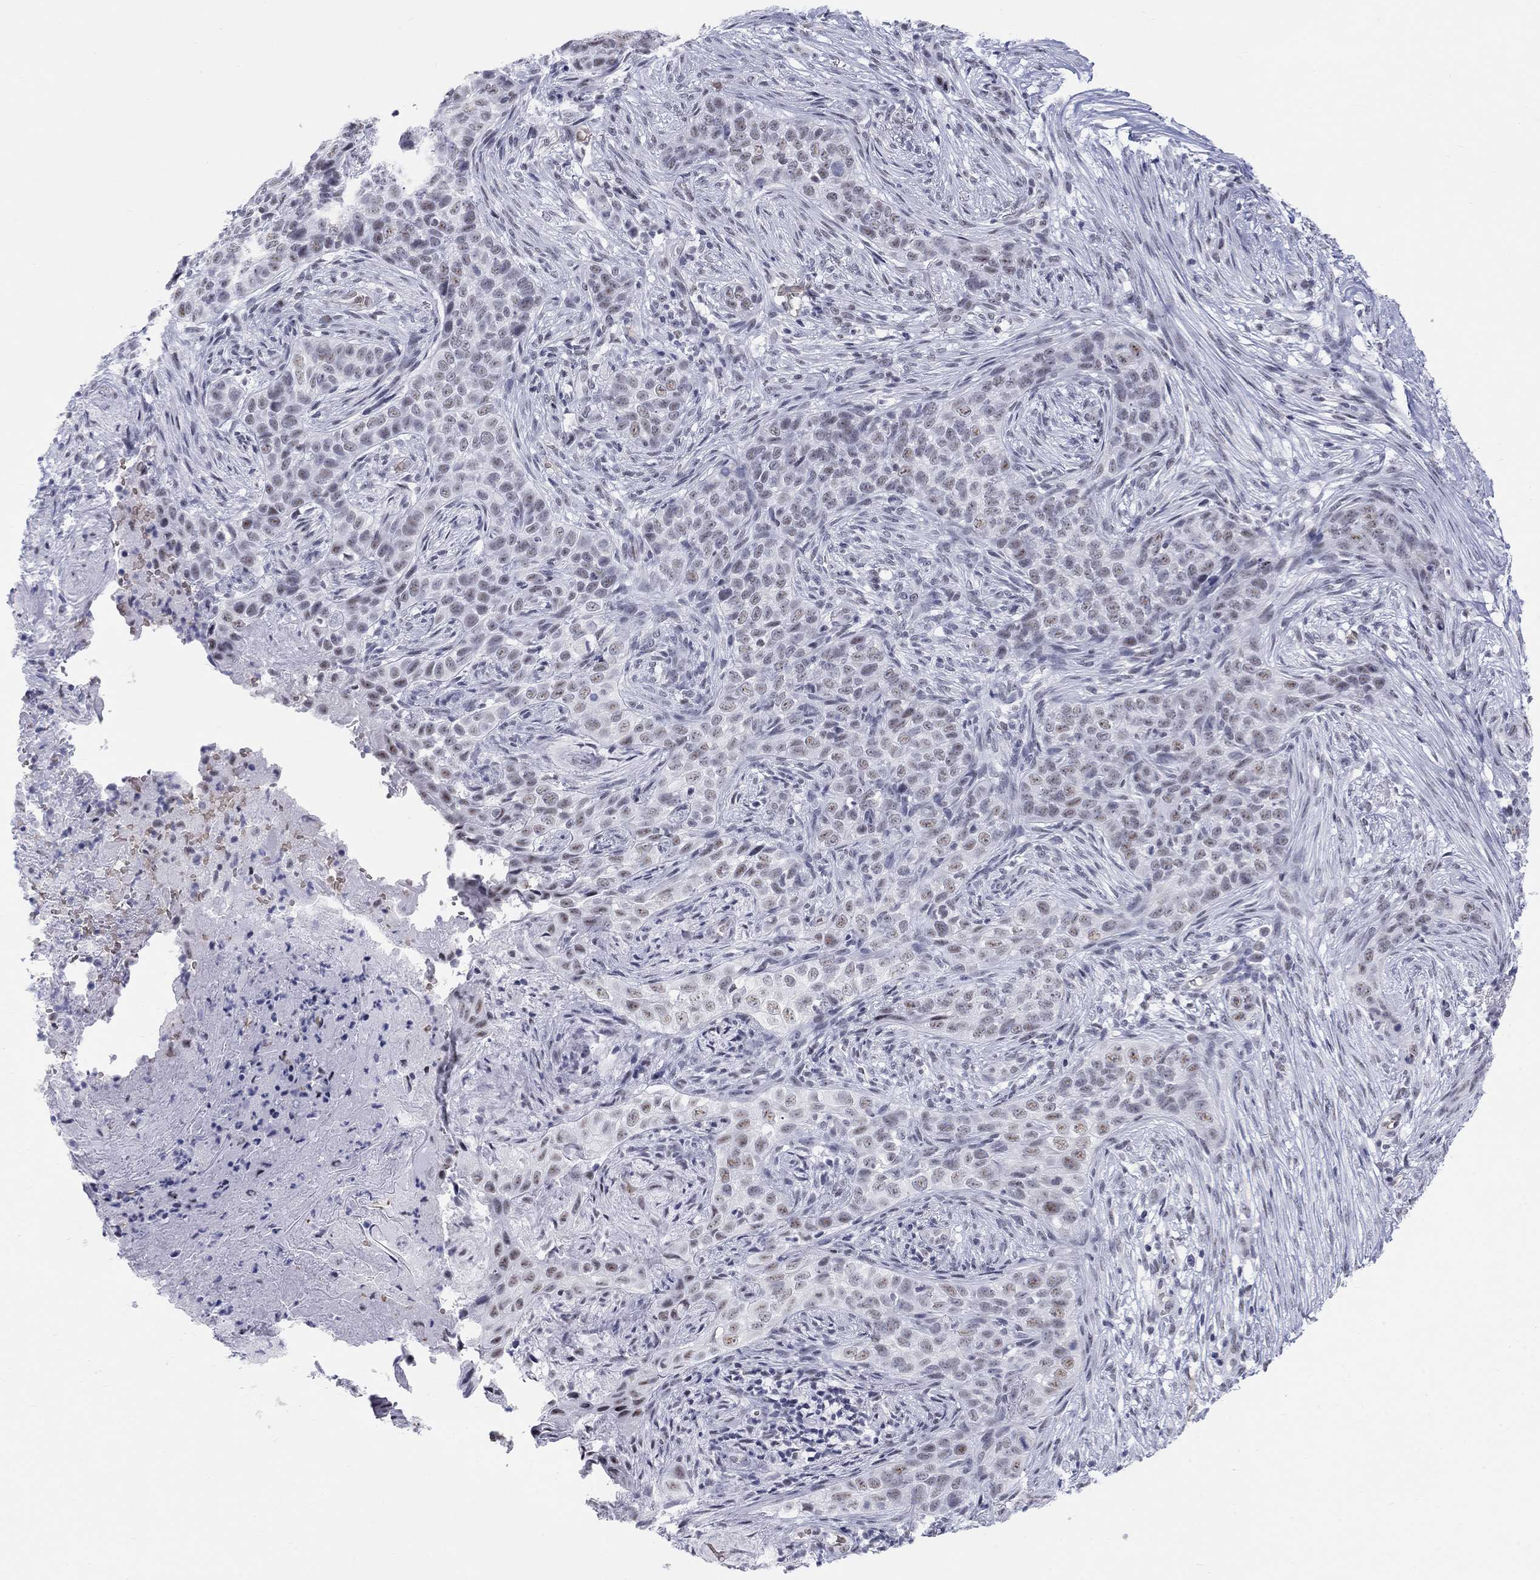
{"staining": {"intensity": "weak", "quantity": "<25%", "location": "nuclear"}, "tissue": "skin cancer", "cell_type": "Tumor cells", "image_type": "cancer", "snomed": [{"axis": "morphology", "description": "Squamous cell carcinoma, NOS"}, {"axis": "topography", "description": "Skin"}], "caption": "Human skin cancer (squamous cell carcinoma) stained for a protein using immunohistochemistry (IHC) shows no staining in tumor cells.", "gene": "DMTN", "patient": {"sex": "male", "age": 88}}